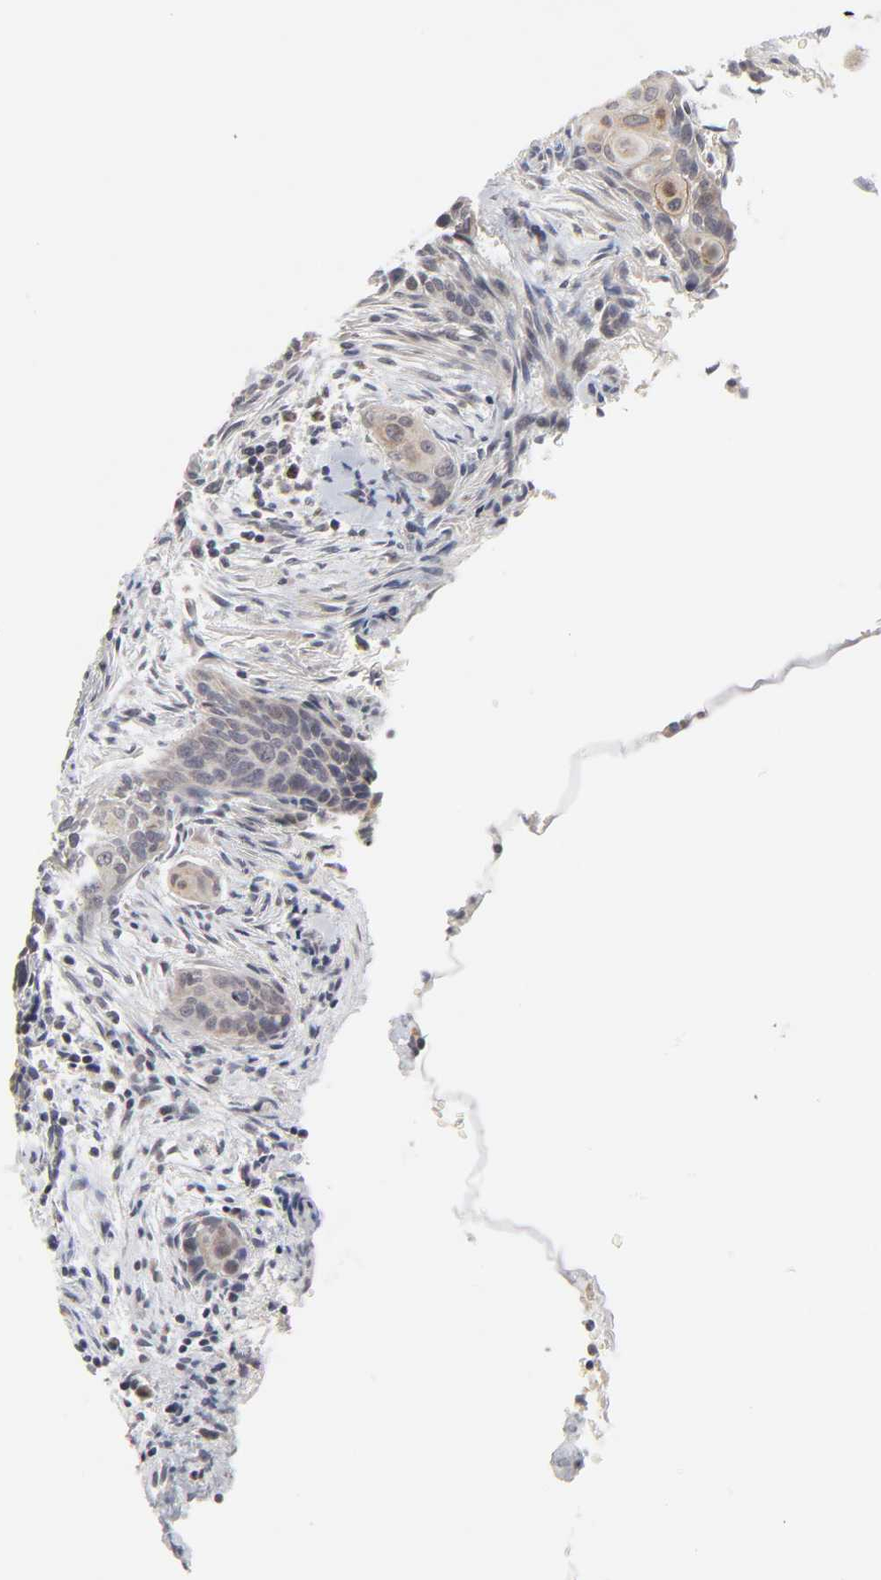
{"staining": {"intensity": "moderate", "quantity": ">75%", "location": "cytoplasmic/membranous"}, "tissue": "cervical cancer", "cell_type": "Tumor cells", "image_type": "cancer", "snomed": [{"axis": "morphology", "description": "Squamous cell carcinoma, NOS"}, {"axis": "topography", "description": "Cervix"}], "caption": "A micrograph of human cervical cancer stained for a protein reveals moderate cytoplasmic/membranous brown staining in tumor cells. The staining was performed using DAB to visualize the protein expression in brown, while the nuclei were stained in blue with hematoxylin (Magnification: 20x).", "gene": "AUH", "patient": {"sex": "female", "age": 33}}